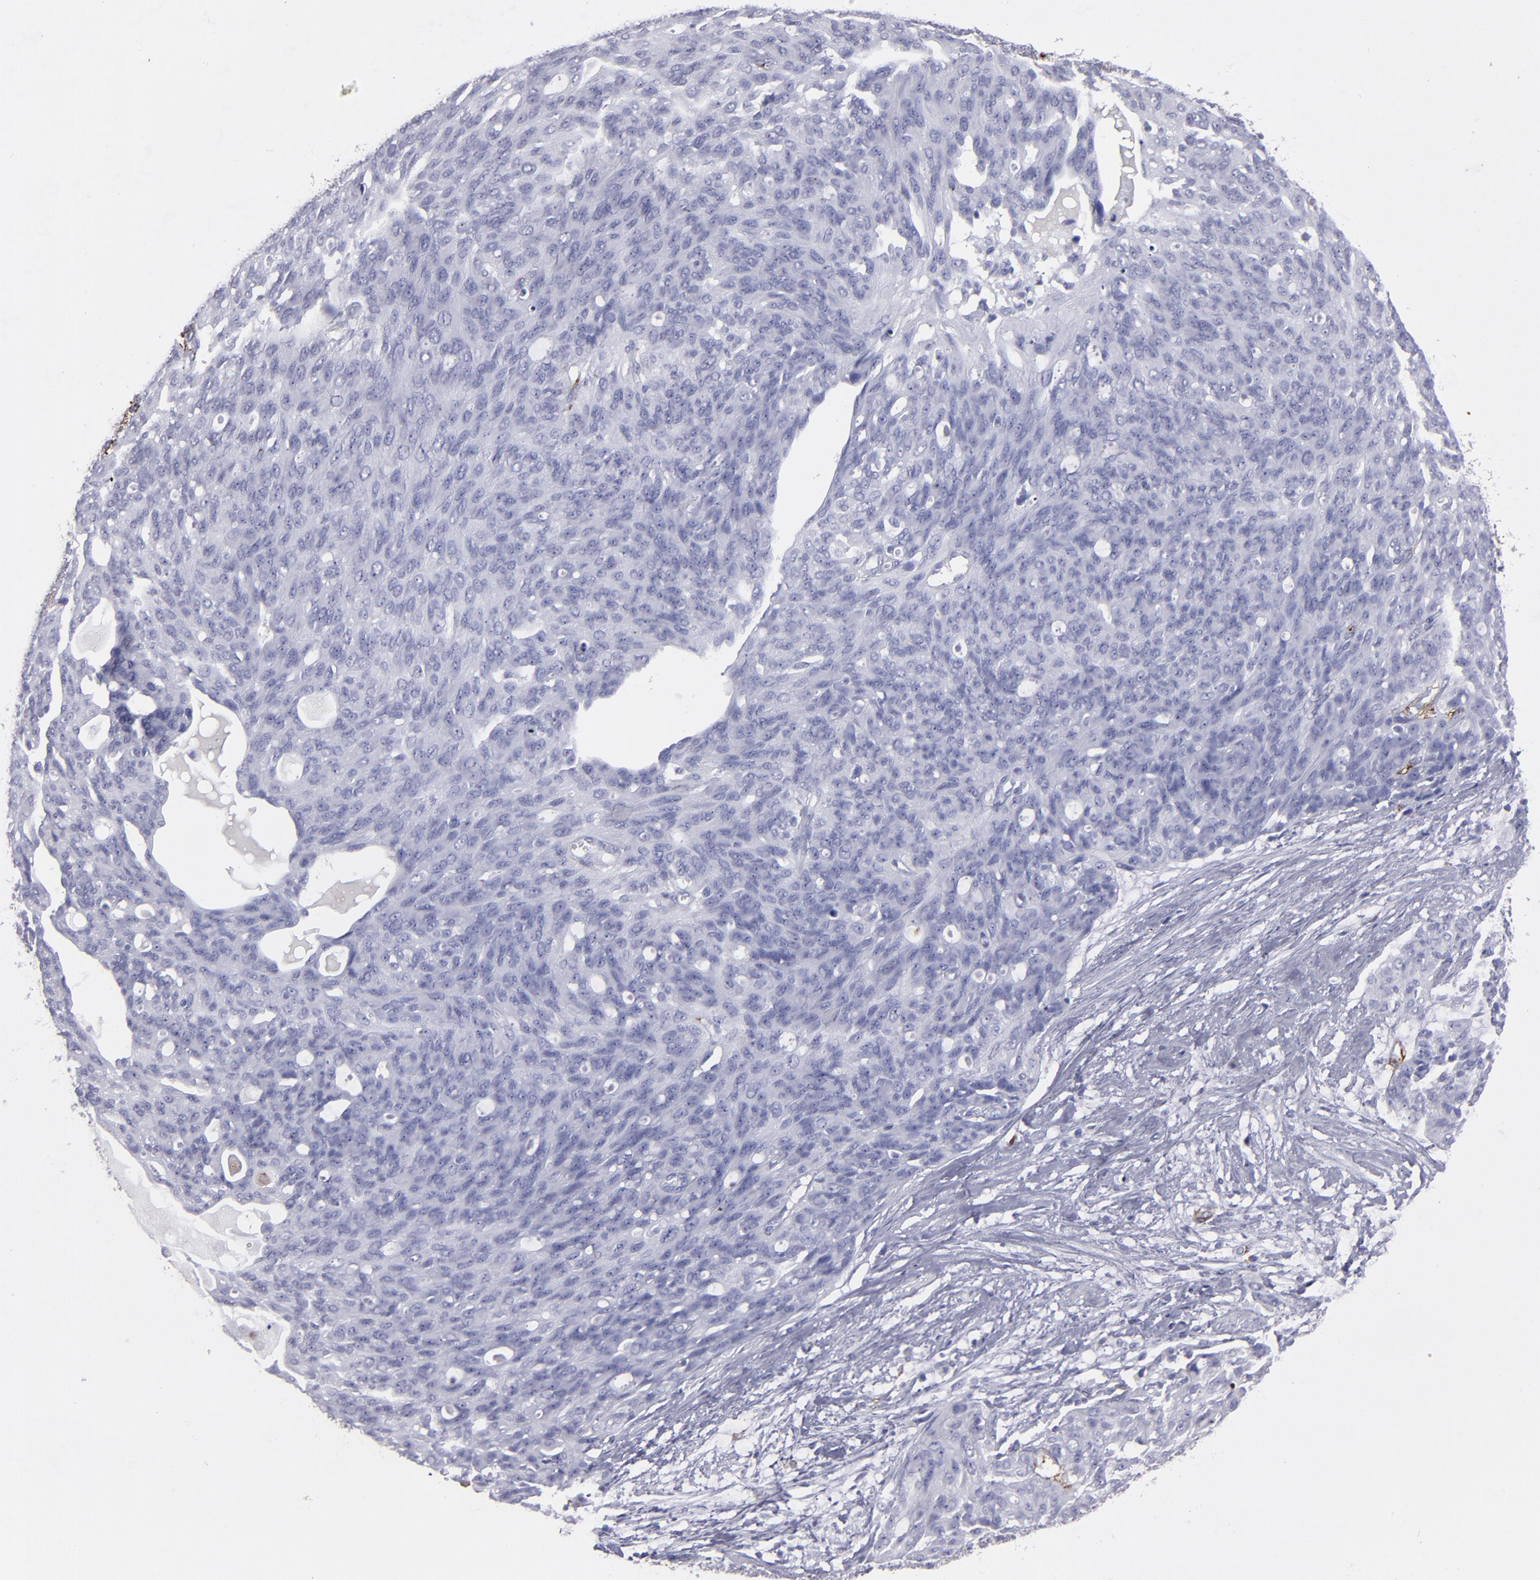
{"staining": {"intensity": "negative", "quantity": "none", "location": "none"}, "tissue": "ovarian cancer", "cell_type": "Tumor cells", "image_type": "cancer", "snomed": [{"axis": "morphology", "description": "Carcinoma, endometroid"}, {"axis": "topography", "description": "Ovary"}], "caption": "This micrograph is of ovarian cancer (endometroid carcinoma) stained with immunohistochemistry to label a protein in brown with the nuclei are counter-stained blue. There is no expression in tumor cells.", "gene": "CD36", "patient": {"sex": "female", "age": 60}}